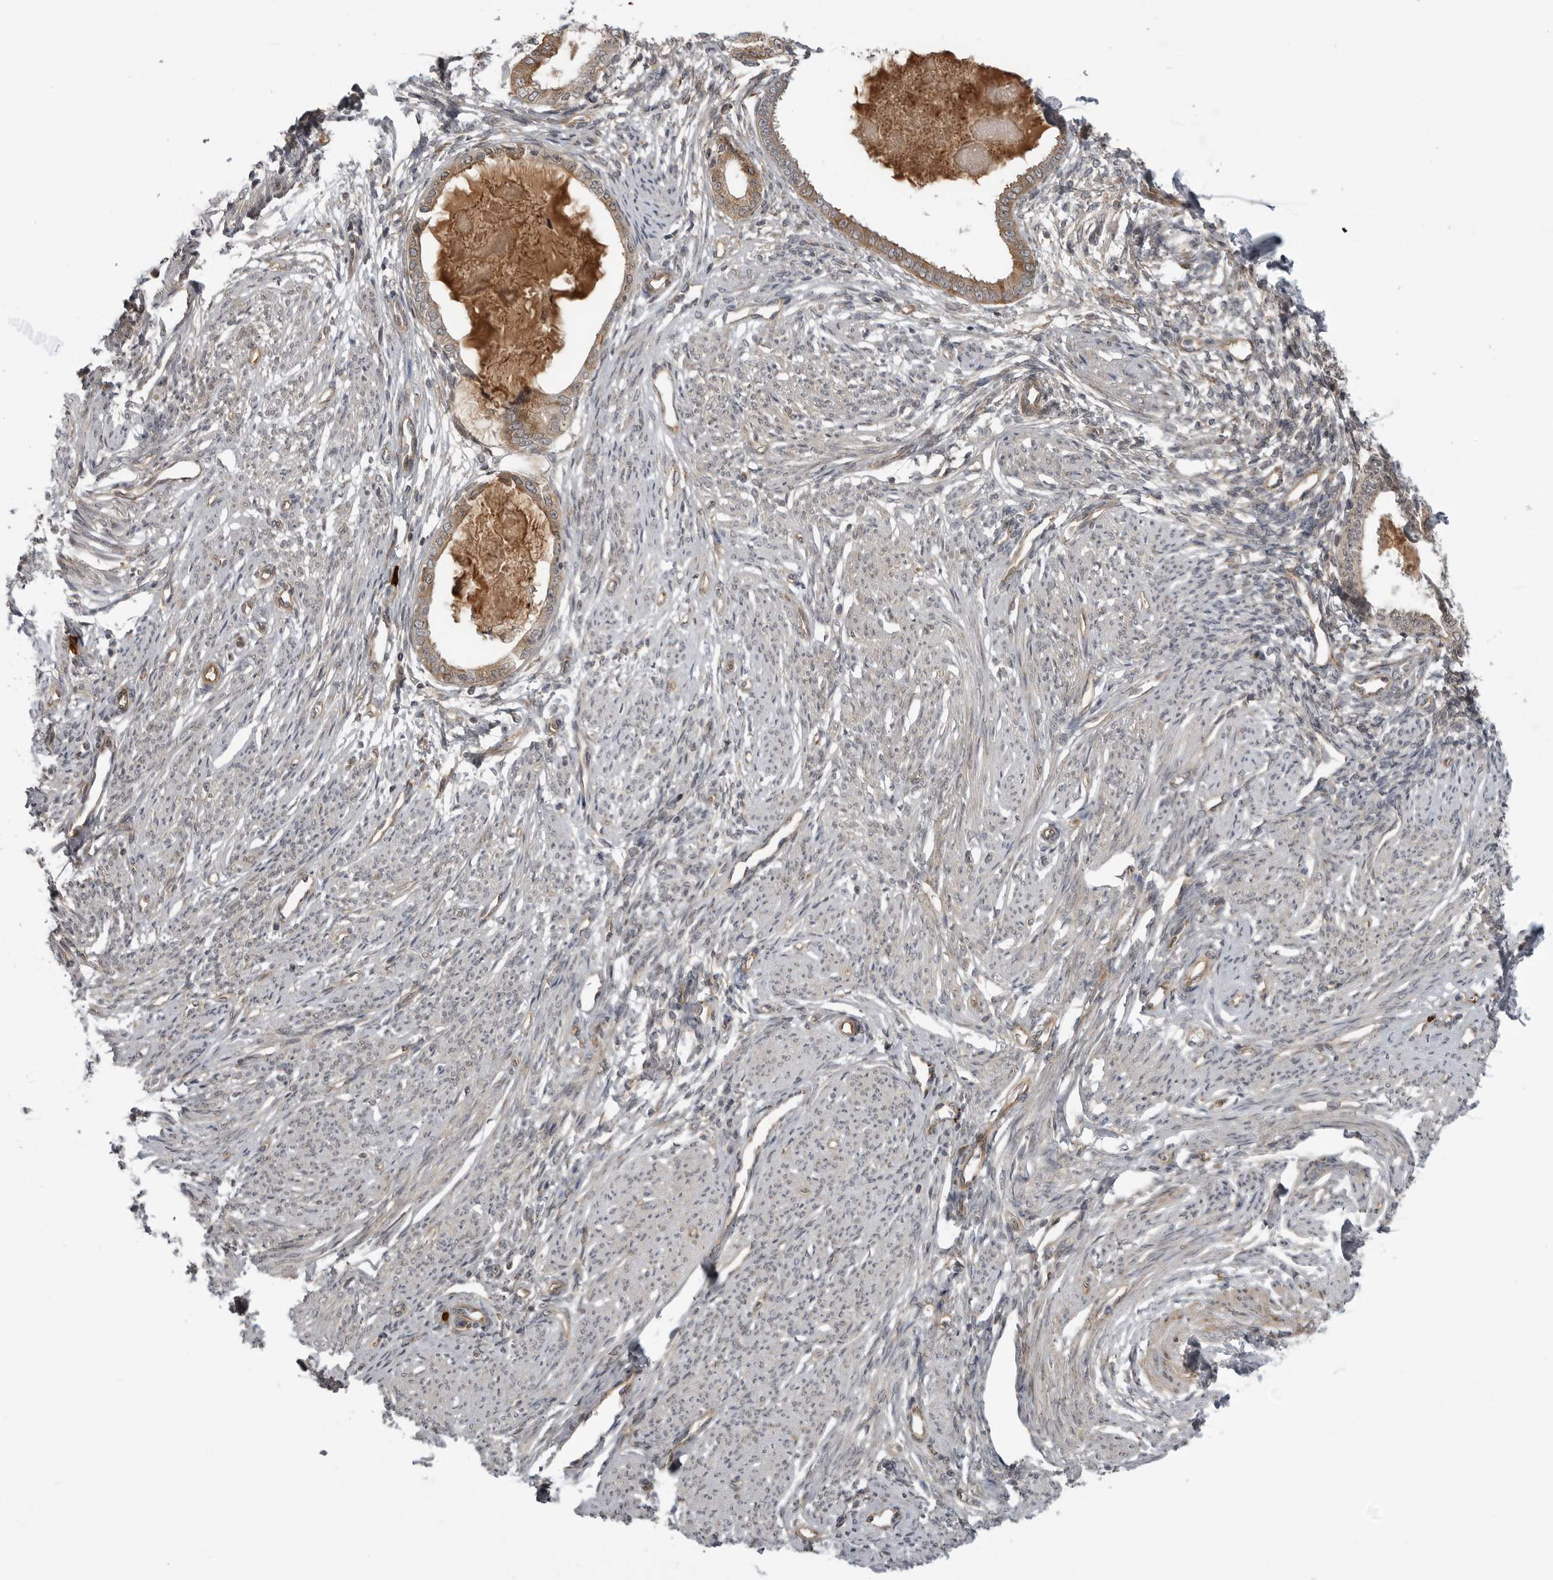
{"staining": {"intensity": "negative", "quantity": "none", "location": "none"}, "tissue": "endometrium", "cell_type": "Cells in endometrial stroma", "image_type": "normal", "snomed": [{"axis": "morphology", "description": "Normal tissue, NOS"}, {"axis": "topography", "description": "Endometrium"}], "caption": "High magnification brightfield microscopy of benign endometrium stained with DAB (3,3'-diaminobenzidine) (brown) and counterstained with hematoxylin (blue): cells in endometrial stroma show no significant expression. (Immunohistochemistry, brightfield microscopy, high magnification).", "gene": "LRRC45", "patient": {"sex": "female", "age": 56}}